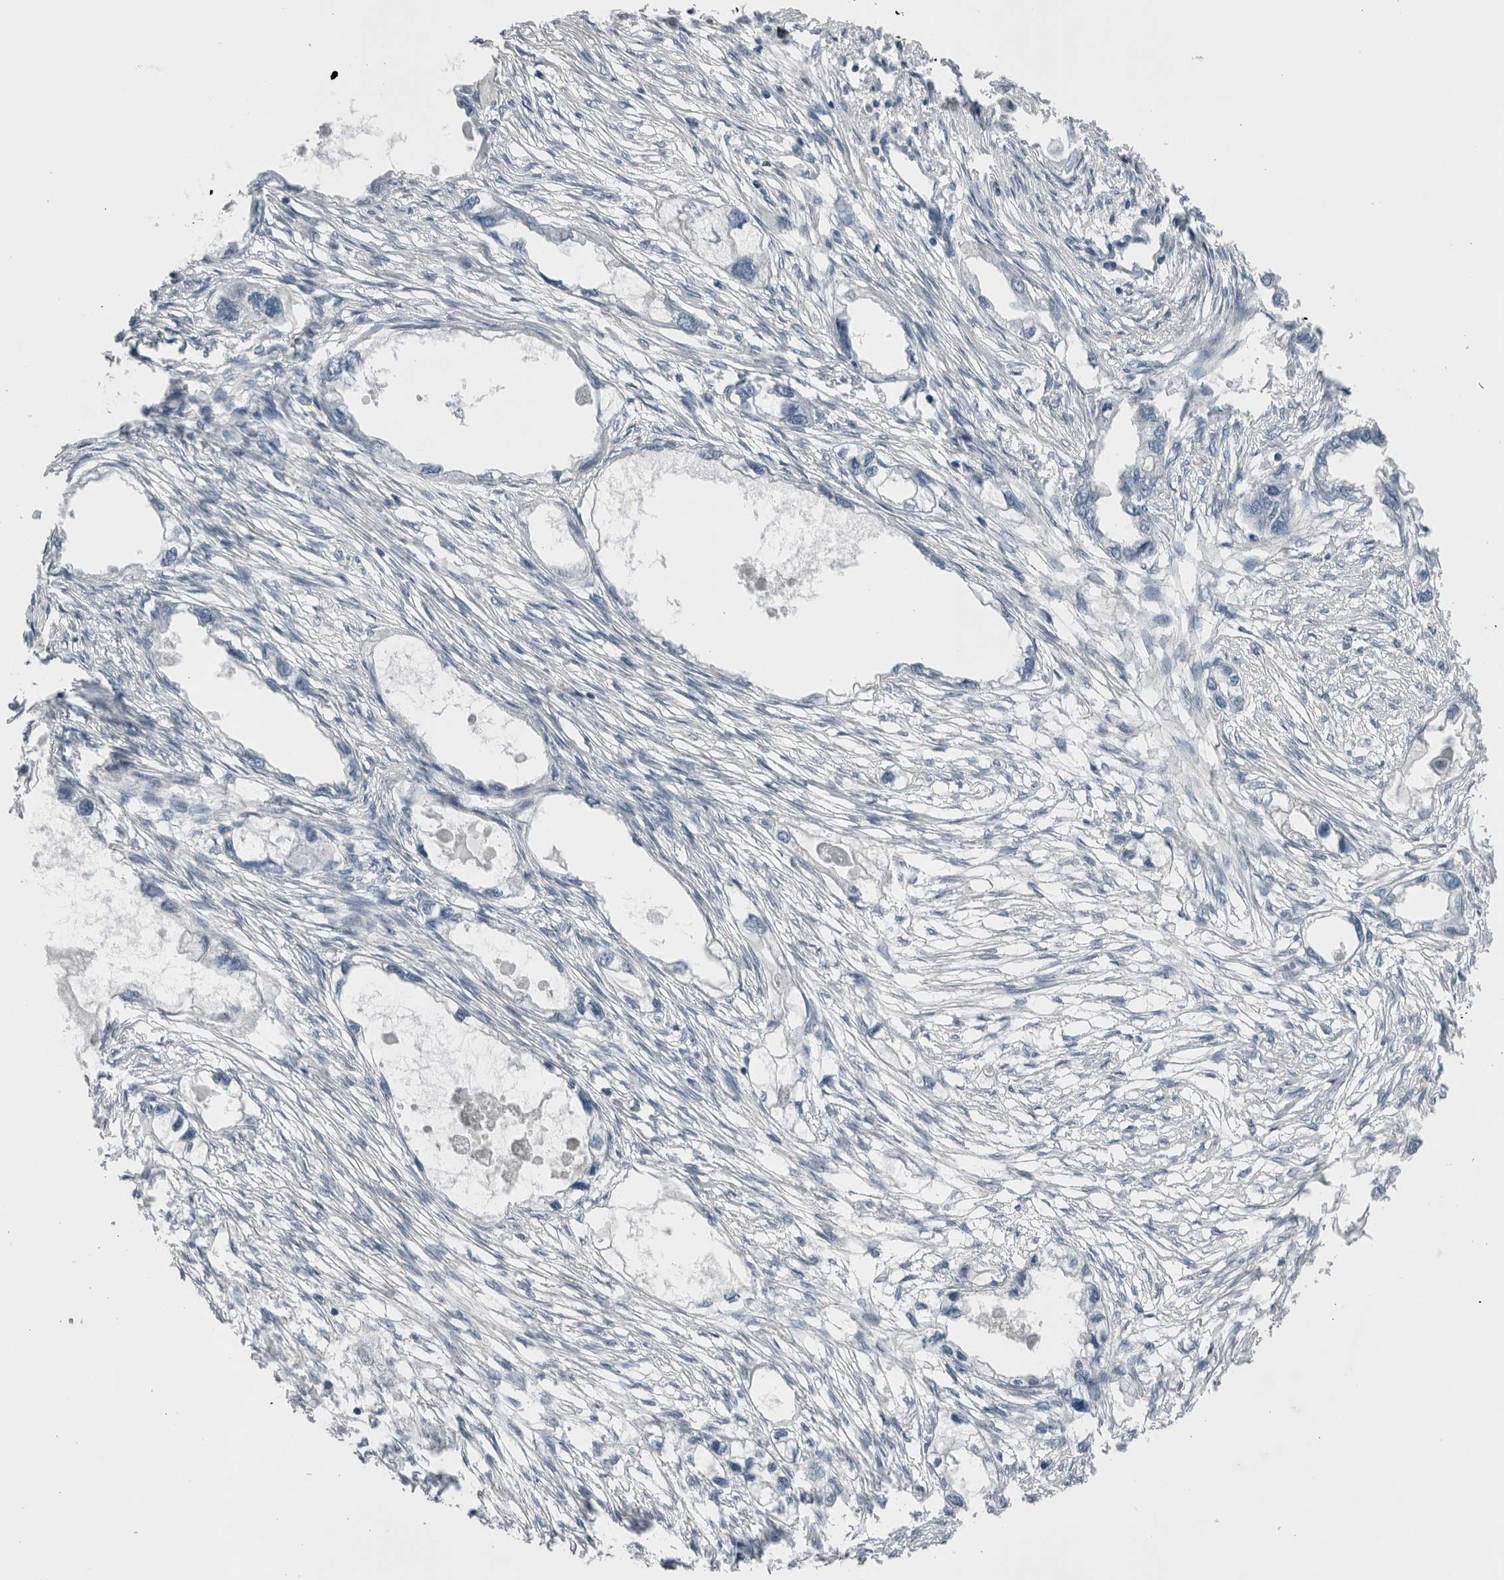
{"staining": {"intensity": "negative", "quantity": "none", "location": "none"}, "tissue": "endometrial cancer", "cell_type": "Tumor cells", "image_type": "cancer", "snomed": [{"axis": "morphology", "description": "Adenocarcinoma, NOS"}, {"axis": "morphology", "description": "Adenocarcinoma, metastatic, NOS"}, {"axis": "topography", "description": "Adipose tissue"}, {"axis": "topography", "description": "Endometrium"}], "caption": "Endometrial cancer was stained to show a protein in brown. There is no significant positivity in tumor cells.", "gene": "CRNN", "patient": {"sex": "female", "age": 67}}